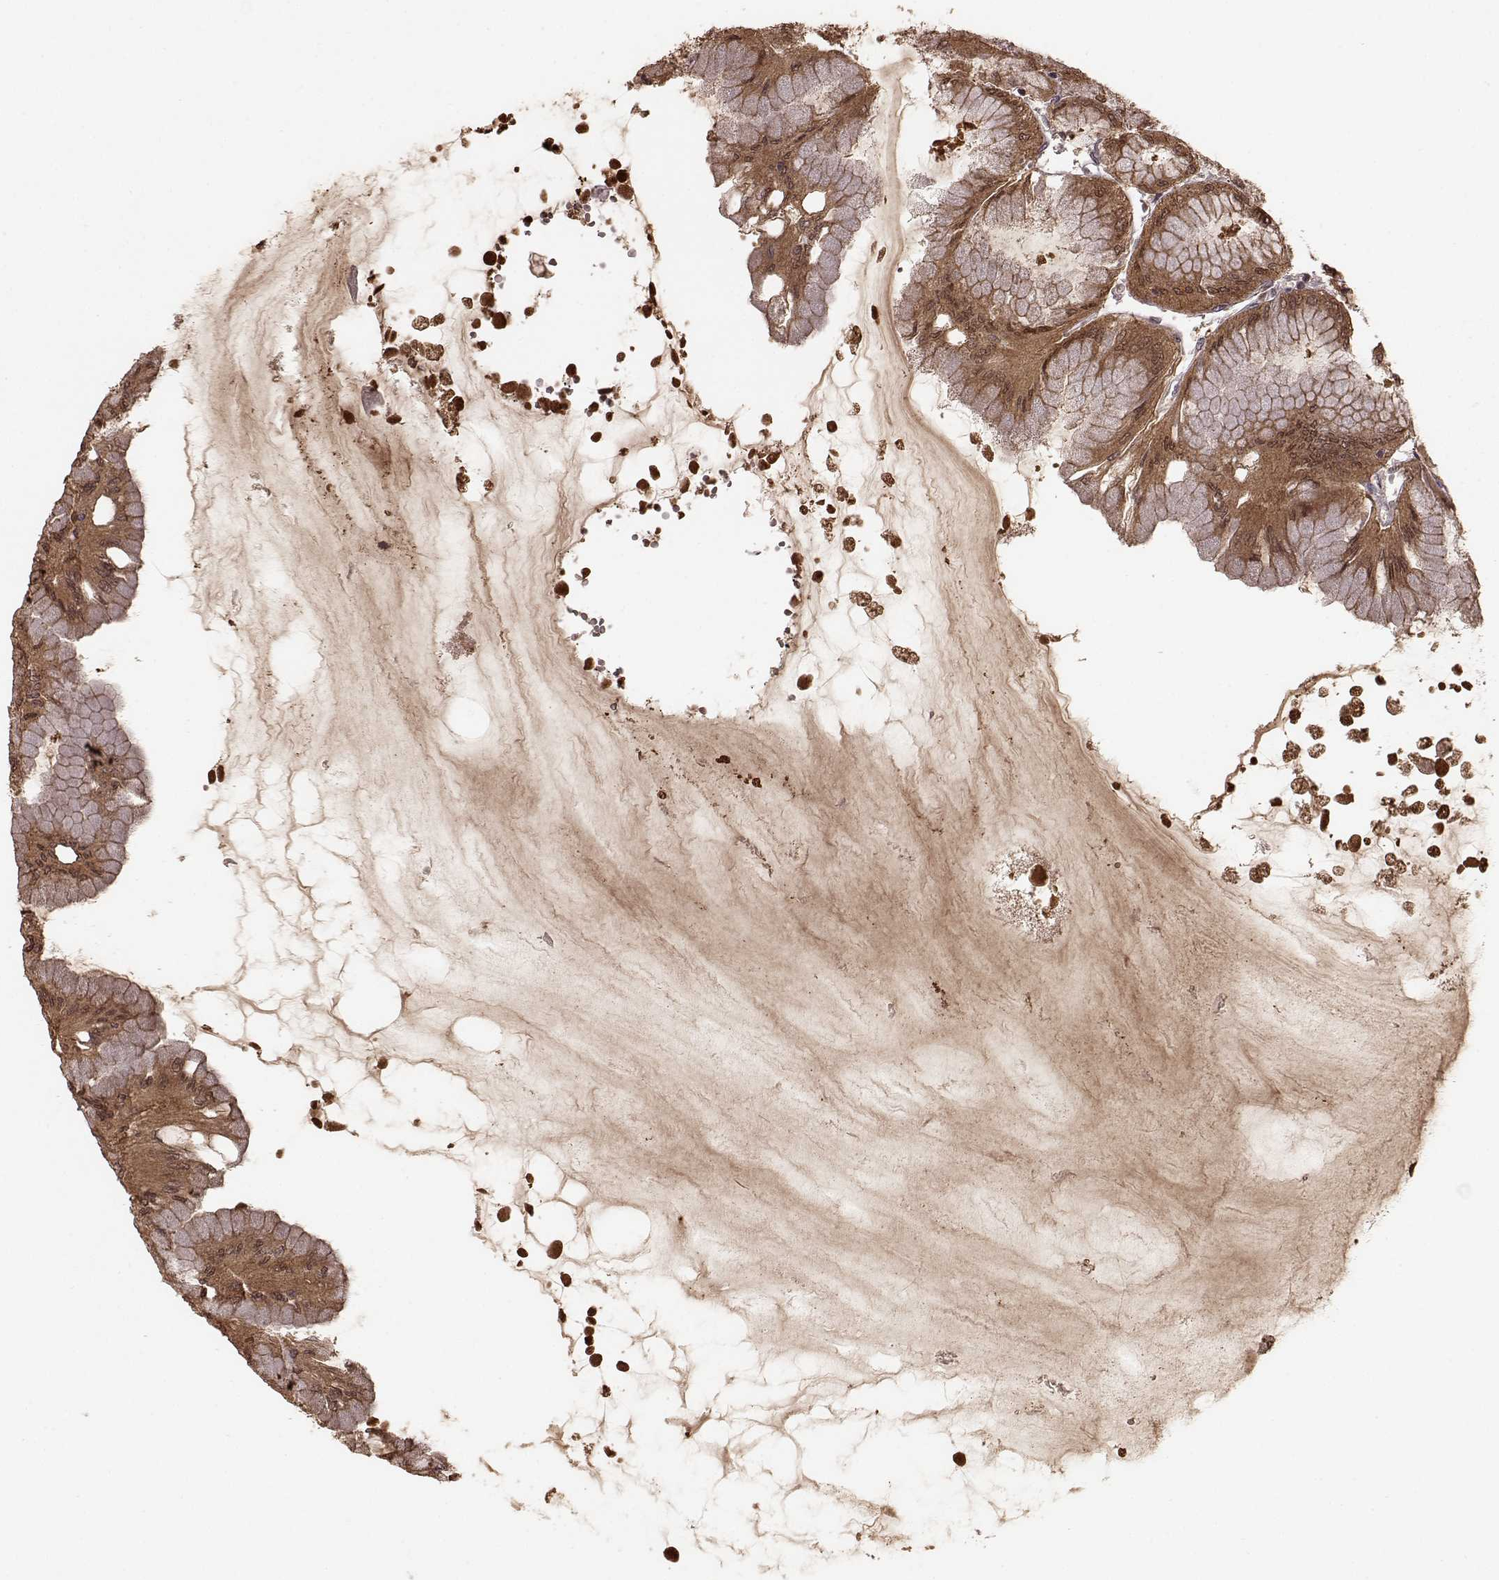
{"staining": {"intensity": "moderate", "quantity": "25%-75%", "location": "cytoplasmic/membranous"}, "tissue": "stomach", "cell_type": "Glandular cells", "image_type": "normal", "snomed": [{"axis": "morphology", "description": "Normal tissue, NOS"}, {"axis": "topography", "description": "Stomach, upper"}], "caption": "Benign stomach demonstrates moderate cytoplasmic/membranous staining in about 25%-75% of glandular cells.", "gene": "GSS", "patient": {"sex": "male", "age": 60}}